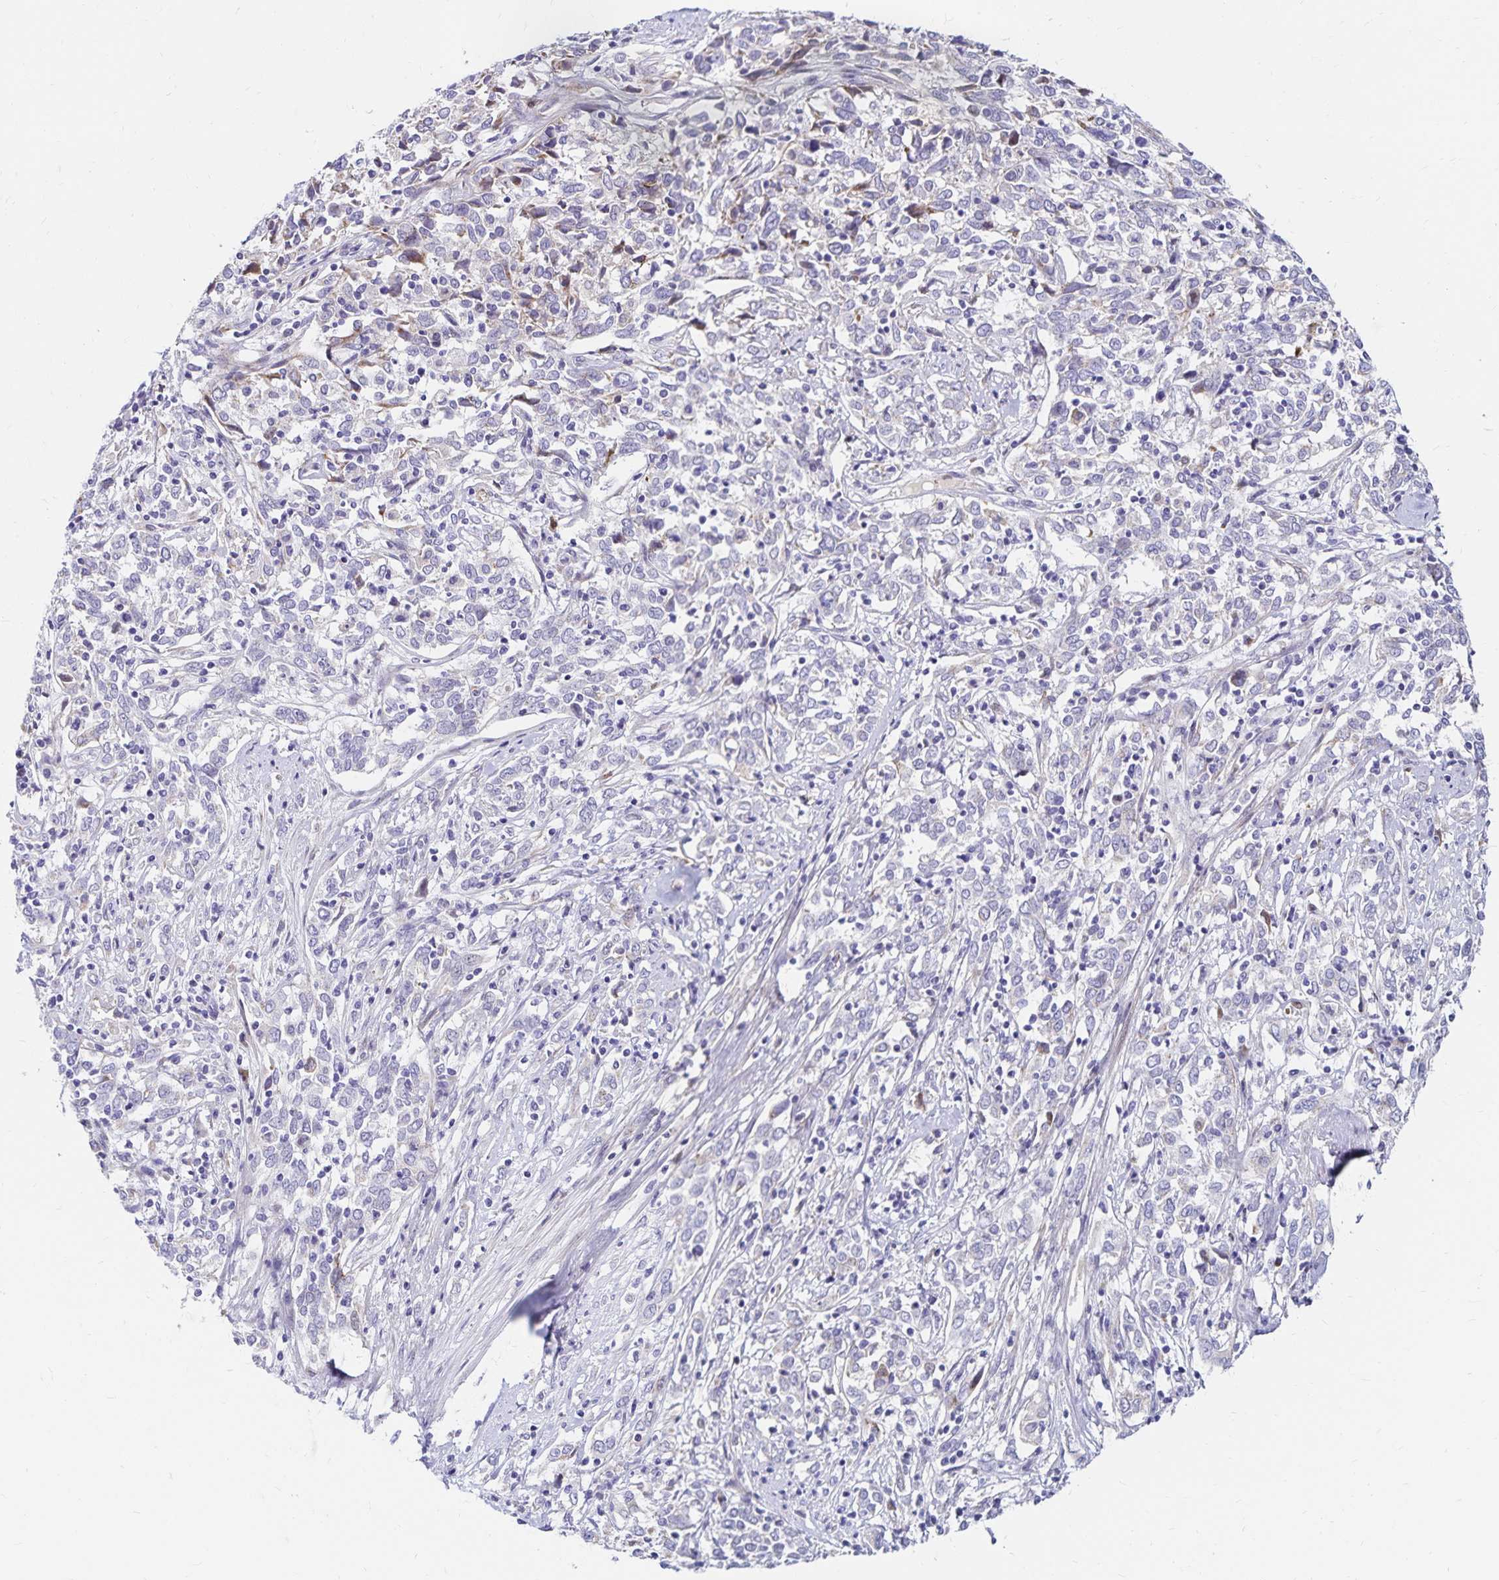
{"staining": {"intensity": "negative", "quantity": "none", "location": "none"}, "tissue": "cervical cancer", "cell_type": "Tumor cells", "image_type": "cancer", "snomed": [{"axis": "morphology", "description": "Adenocarcinoma, NOS"}, {"axis": "topography", "description": "Cervix"}], "caption": "Protein analysis of cervical cancer (adenocarcinoma) displays no significant staining in tumor cells.", "gene": "NECAP1", "patient": {"sex": "female", "age": 40}}